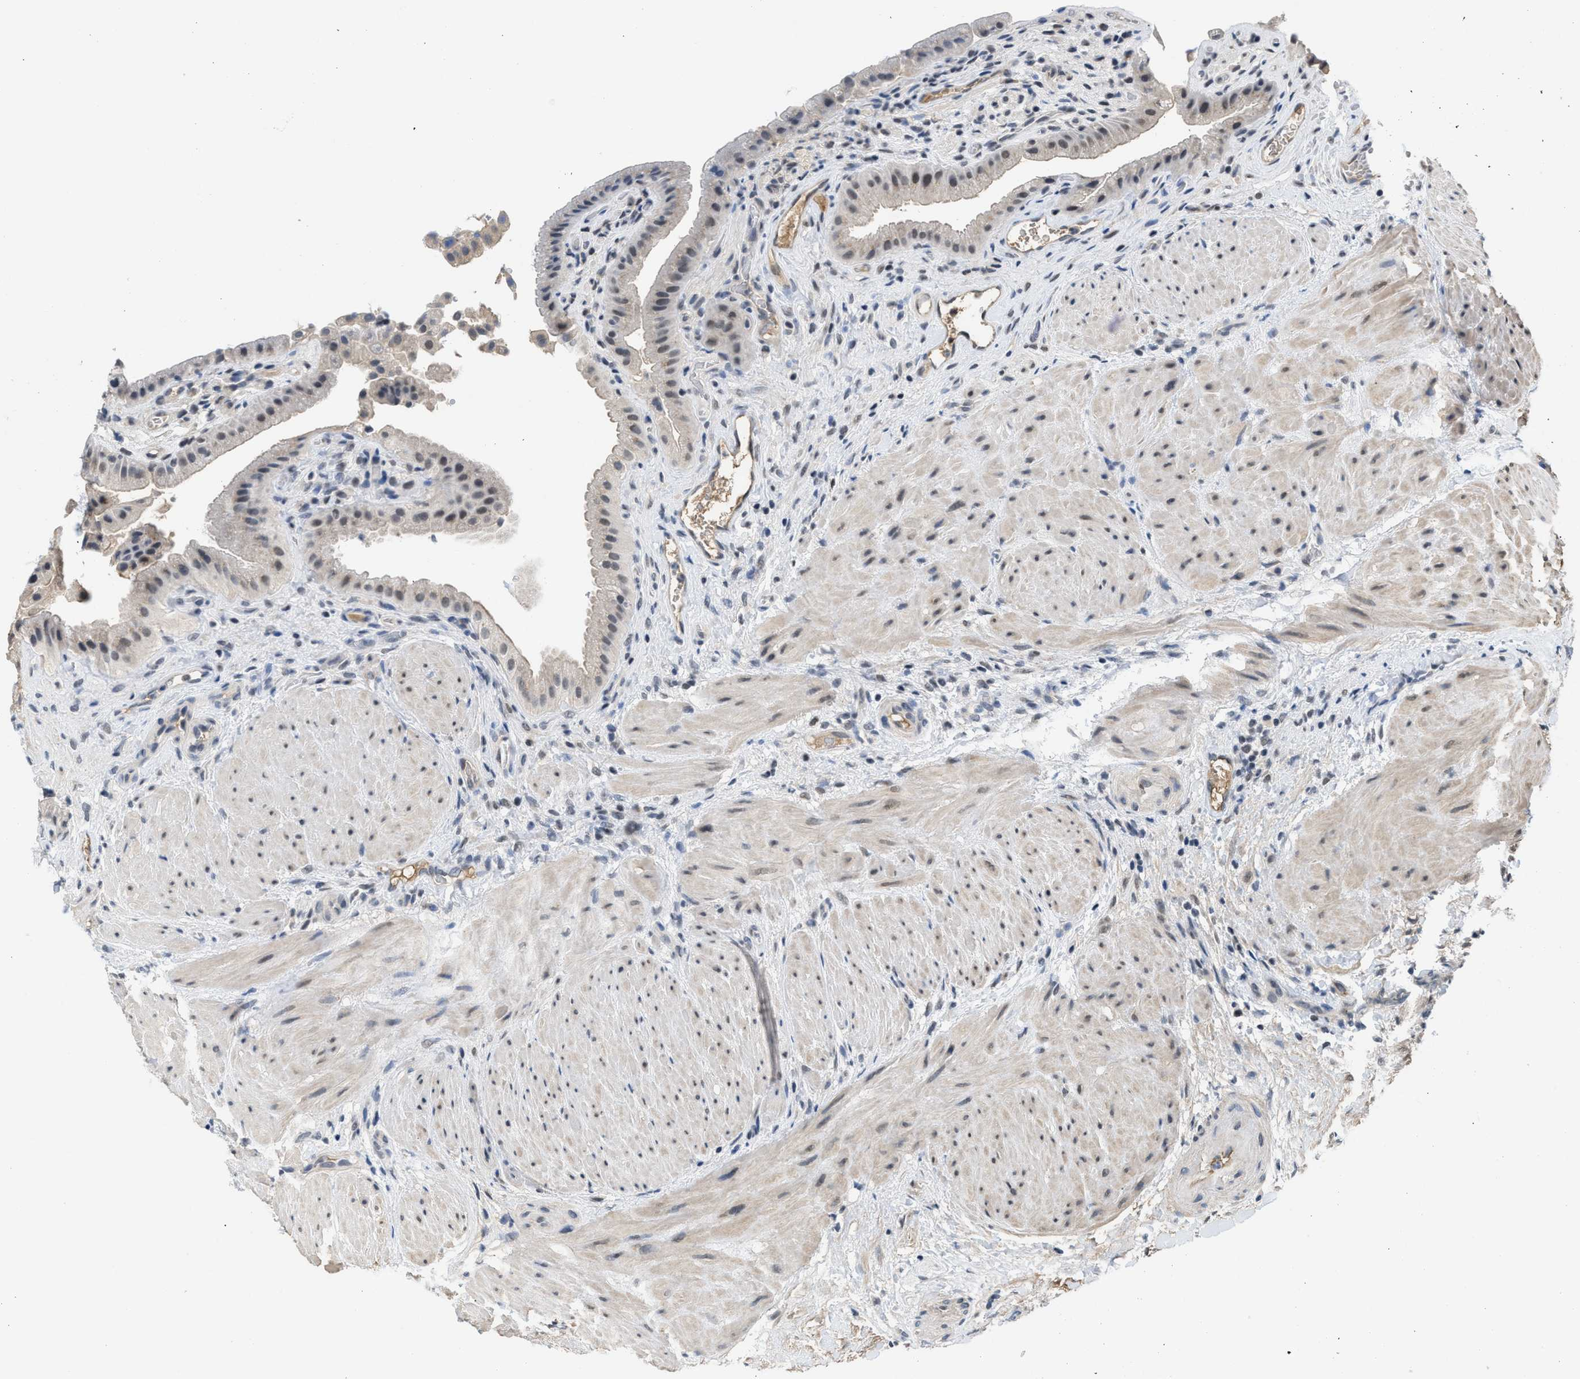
{"staining": {"intensity": "moderate", "quantity": "25%-75%", "location": "nuclear"}, "tissue": "gallbladder", "cell_type": "Glandular cells", "image_type": "normal", "snomed": [{"axis": "morphology", "description": "Normal tissue, NOS"}, {"axis": "topography", "description": "Gallbladder"}], "caption": "Immunohistochemical staining of benign gallbladder shows medium levels of moderate nuclear staining in approximately 25%-75% of glandular cells.", "gene": "TERF2IP", "patient": {"sex": "male", "age": 49}}